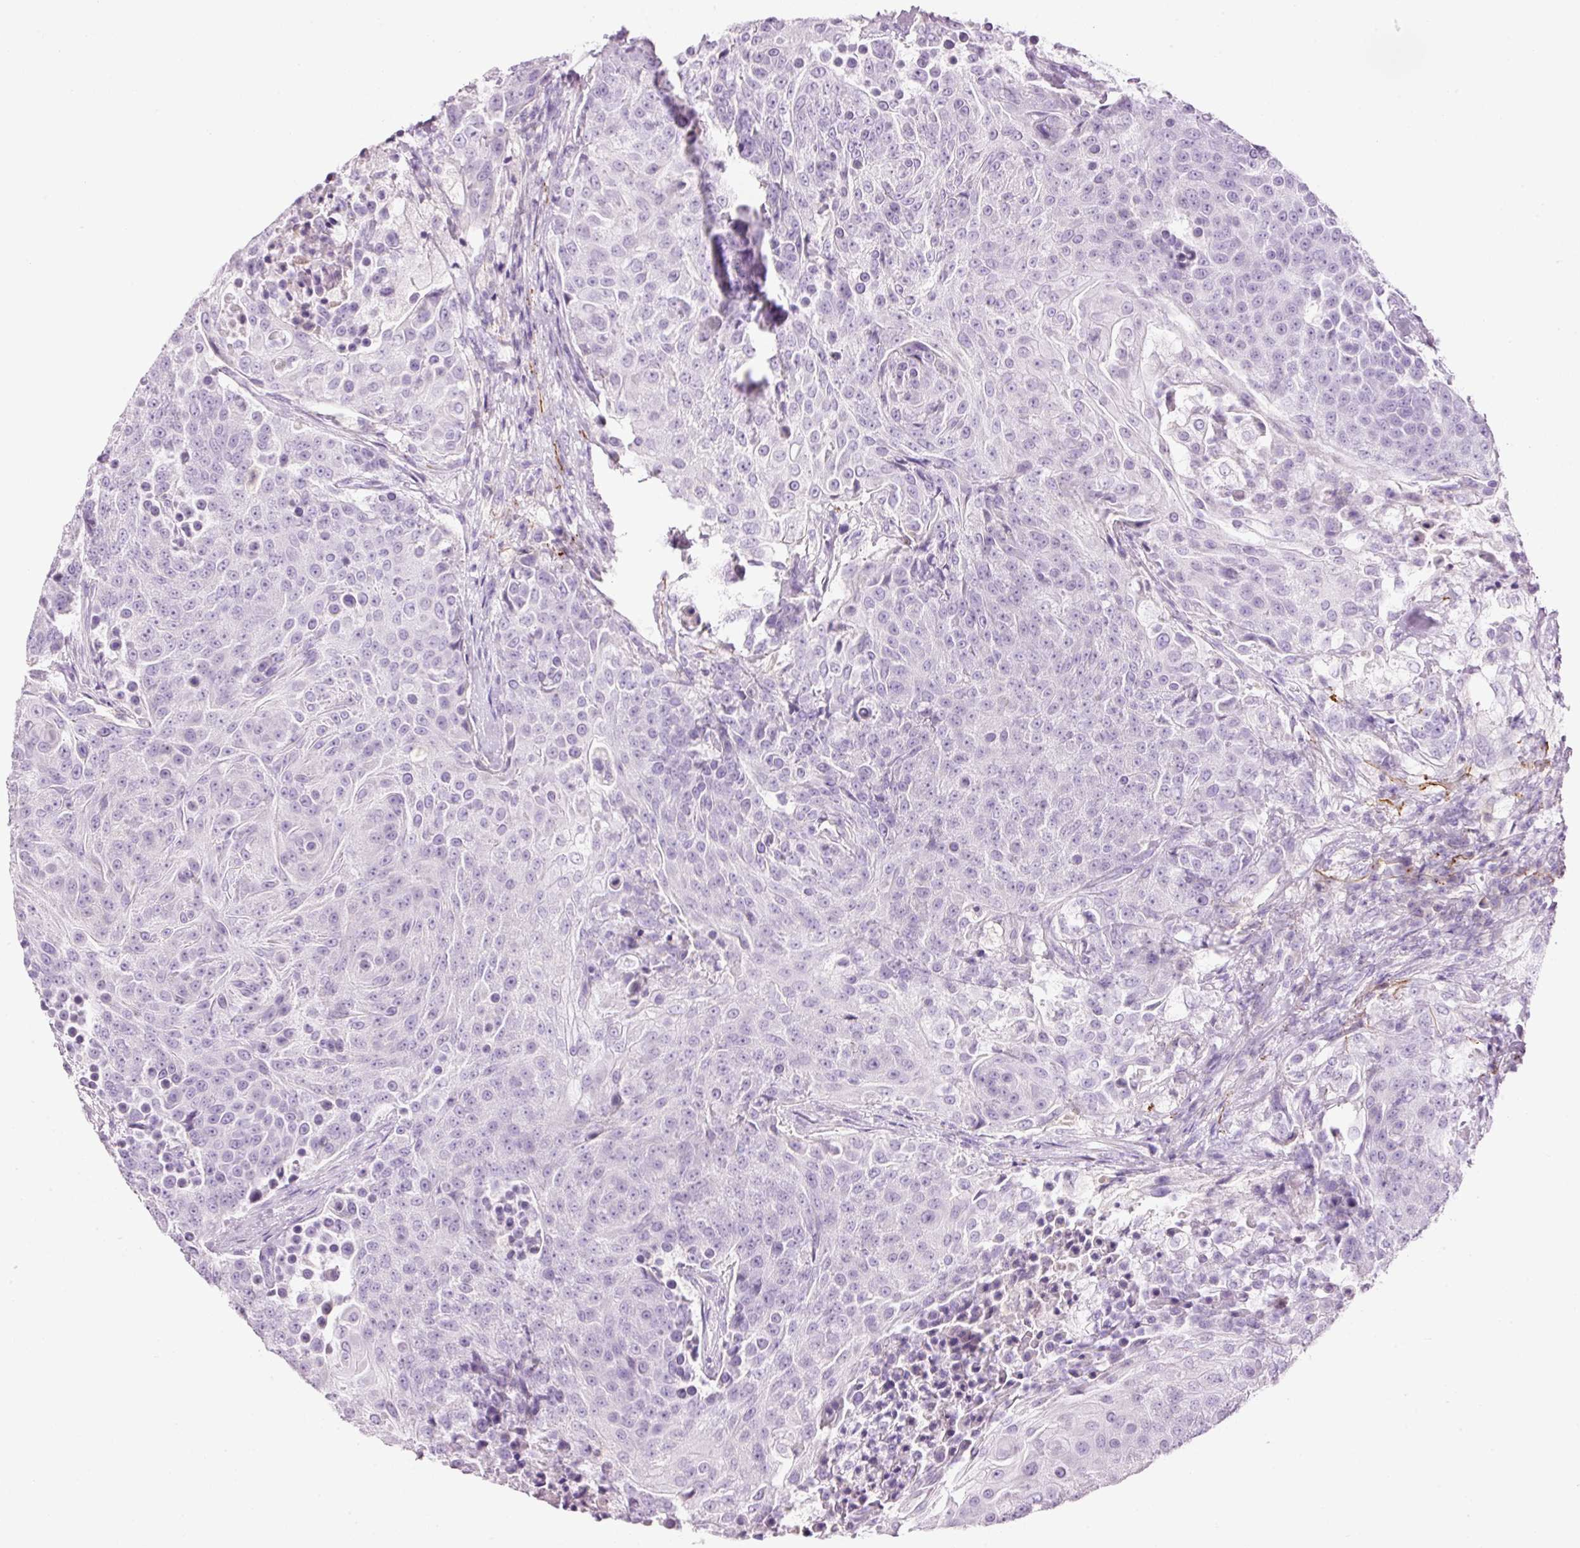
{"staining": {"intensity": "negative", "quantity": "none", "location": "none"}, "tissue": "urothelial cancer", "cell_type": "Tumor cells", "image_type": "cancer", "snomed": [{"axis": "morphology", "description": "Urothelial carcinoma, High grade"}, {"axis": "topography", "description": "Urinary bladder"}], "caption": "This is a photomicrograph of immunohistochemistry (IHC) staining of urothelial carcinoma (high-grade), which shows no expression in tumor cells.", "gene": "MFAP4", "patient": {"sex": "female", "age": 63}}